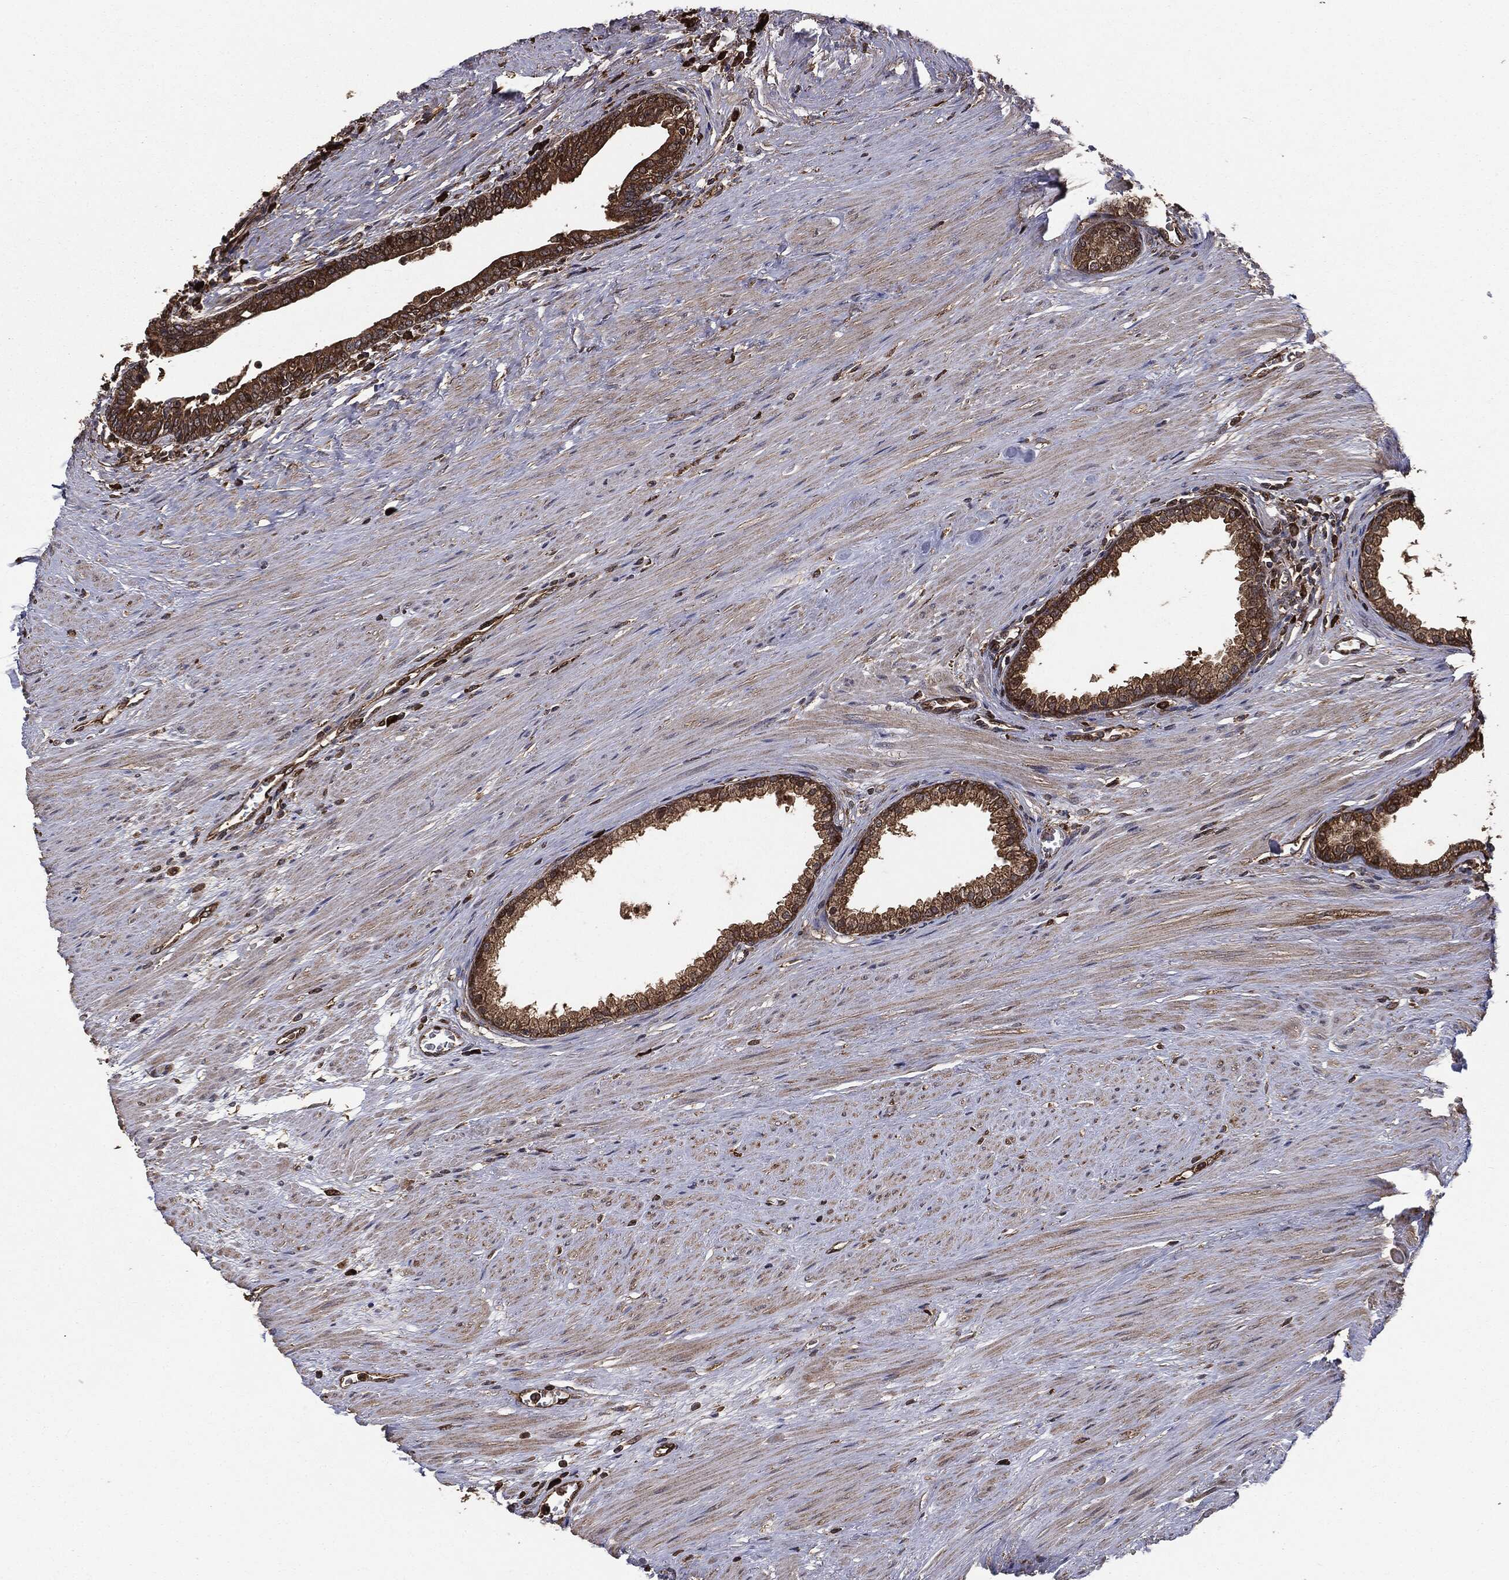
{"staining": {"intensity": "strong", "quantity": "25%-75%", "location": "cytoplasmic/membranous"}, "tissue": "prostate", "cell_type": "Glandular cells", "image_type": "normal", "snomed": [{"axis": "morphology", "description": "Normal tissue, NOS"}, {"axis": "topography", "description": "Prostate"}], "caption": "Protein expression analysis of normal human prostate reveals strong cytoplasmic/membranous expression in approximately 25%-75% of glandular cells. Nuclei are stained in blue.", "gene": "NME1", "patient": {"sex": "male", "age": 64}}